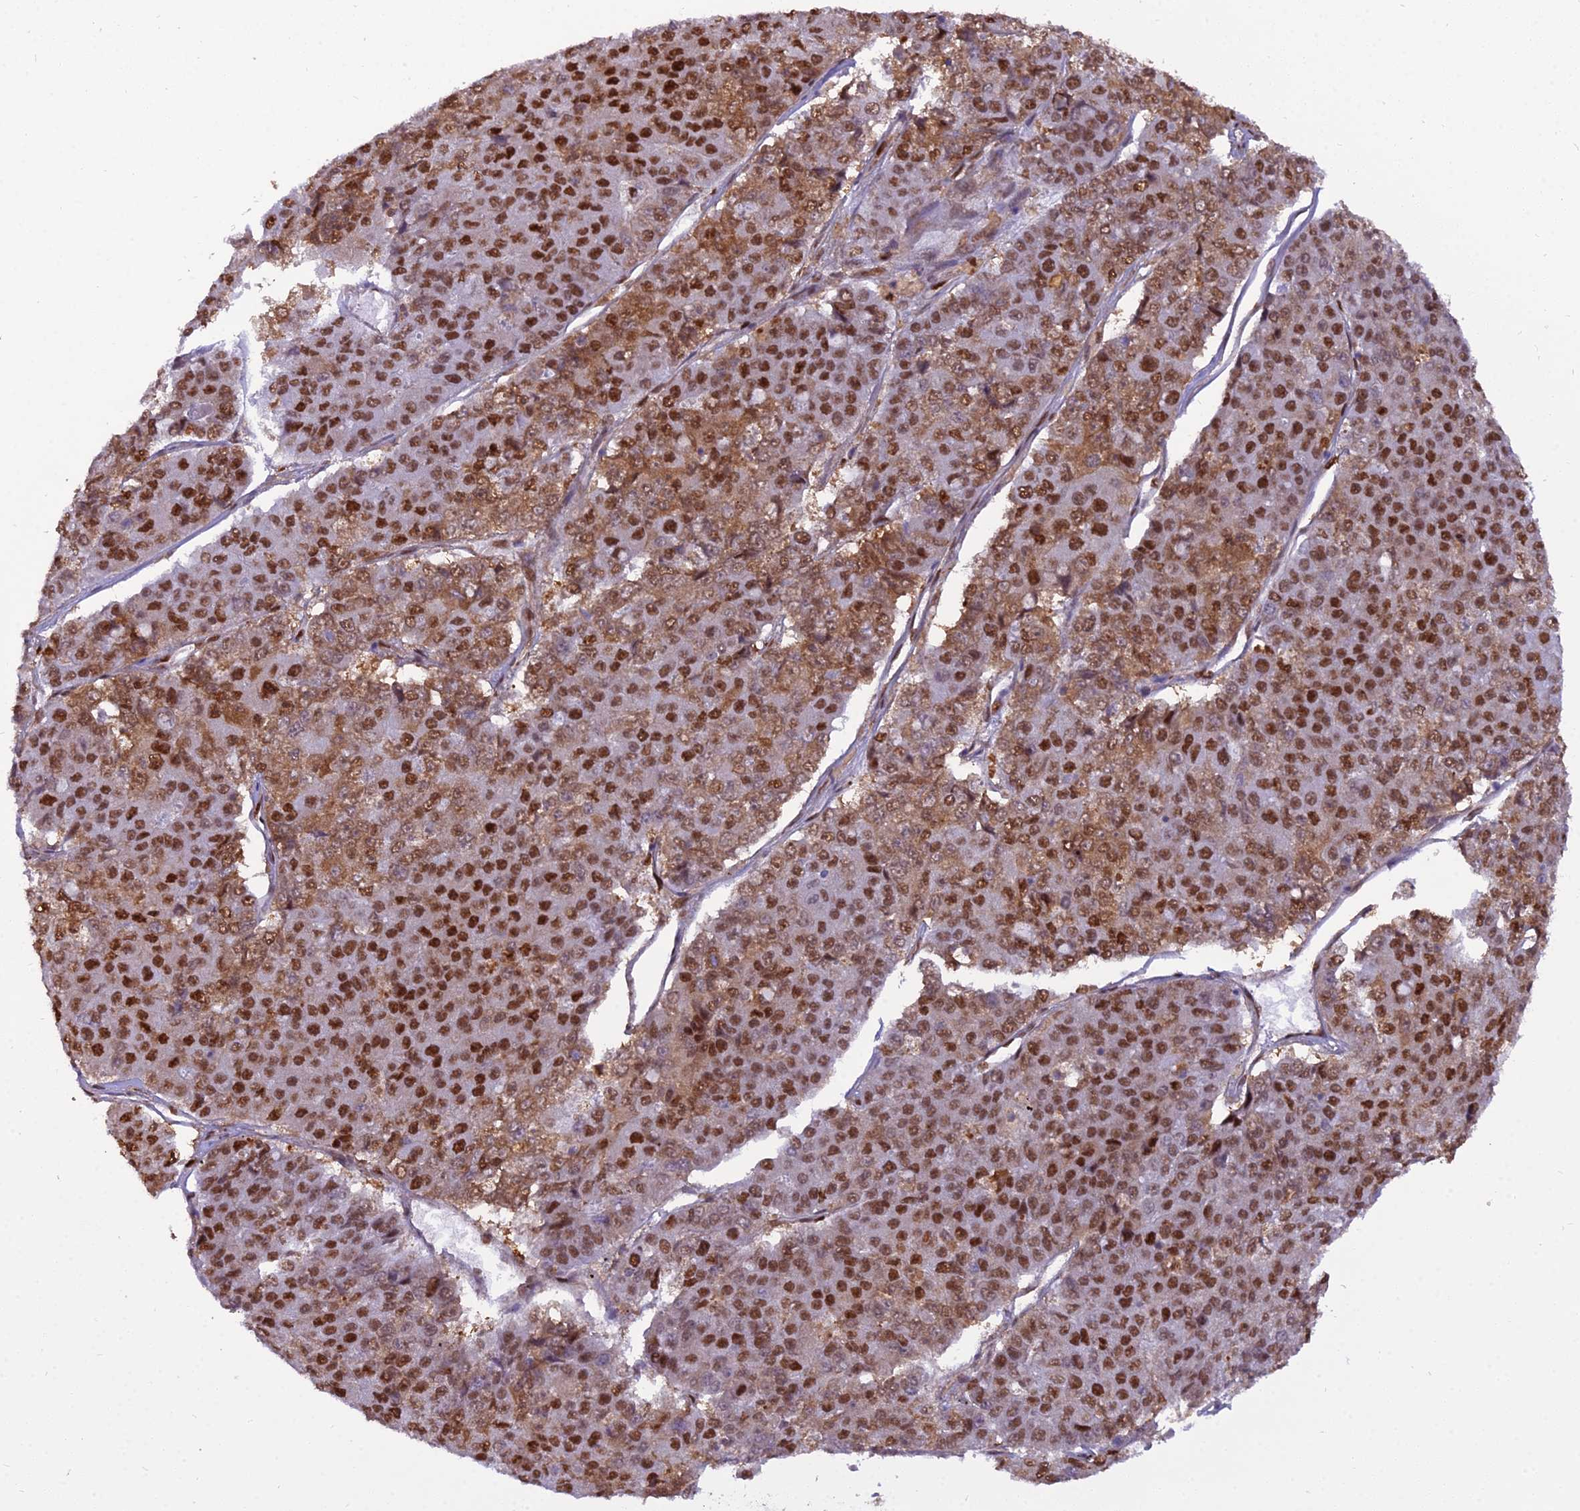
{"staining": {"intensity": "moderate", "quantity": ">75%", "location": "nuclear"}, "tissue": "pancreatic cancer", "cell_type": "Tumor cells", "image_type": "cancer", "snomed": [{"axis": "morphology", "description": "Adenocarcinoma, NOS"}, {"axis": "topography", "description": "Pancreas"}], "caption": "Pancreatic cancer (adenocarcinoma) stained with a protein marker shows moderate staining in tumor cells.", "gene": "NPEPL1", "patient": {"sex": "male", "age": 50}}